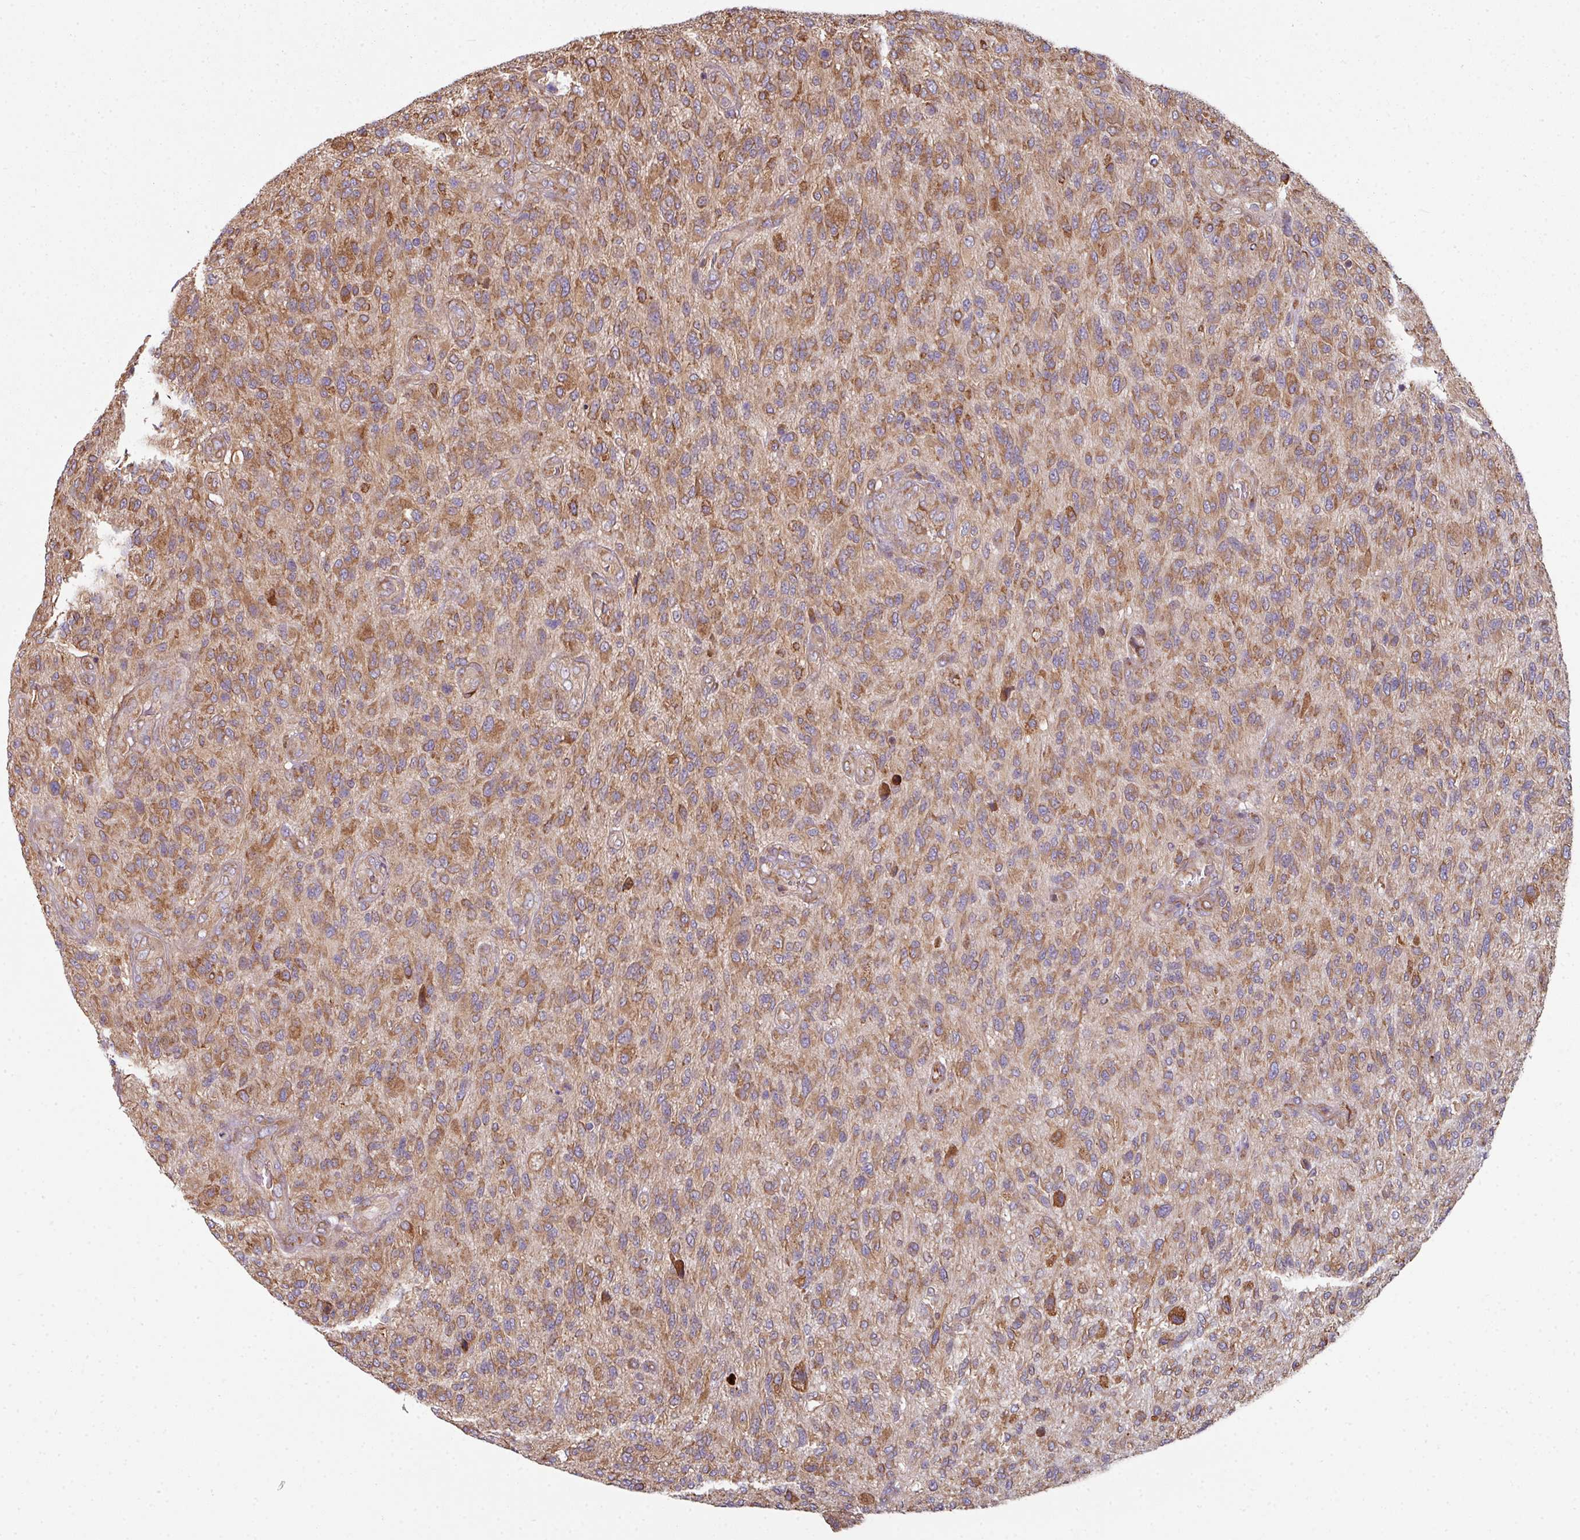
{"staining": {"intensity": "moderate", "quantity": ">75%", "location": "cytoplasmic/membranous"}, "tissue": "glioma", "cell_type": "Tumor cells", "image_type": "cancer", "snomed": [{"axis": "morphology", "description": "Glioma, malignant, High grade"}, {"axis": "topography", "description": "Brain"}], "caption": "Human malignant glioma (high-grade) stained for a protein (brown) displays moderate cytoplasmic/membranous positive positivity in approximately >75% of tumor cells.", "gene": "FAT4", "patient": {"sex": "male", "age": 47}}